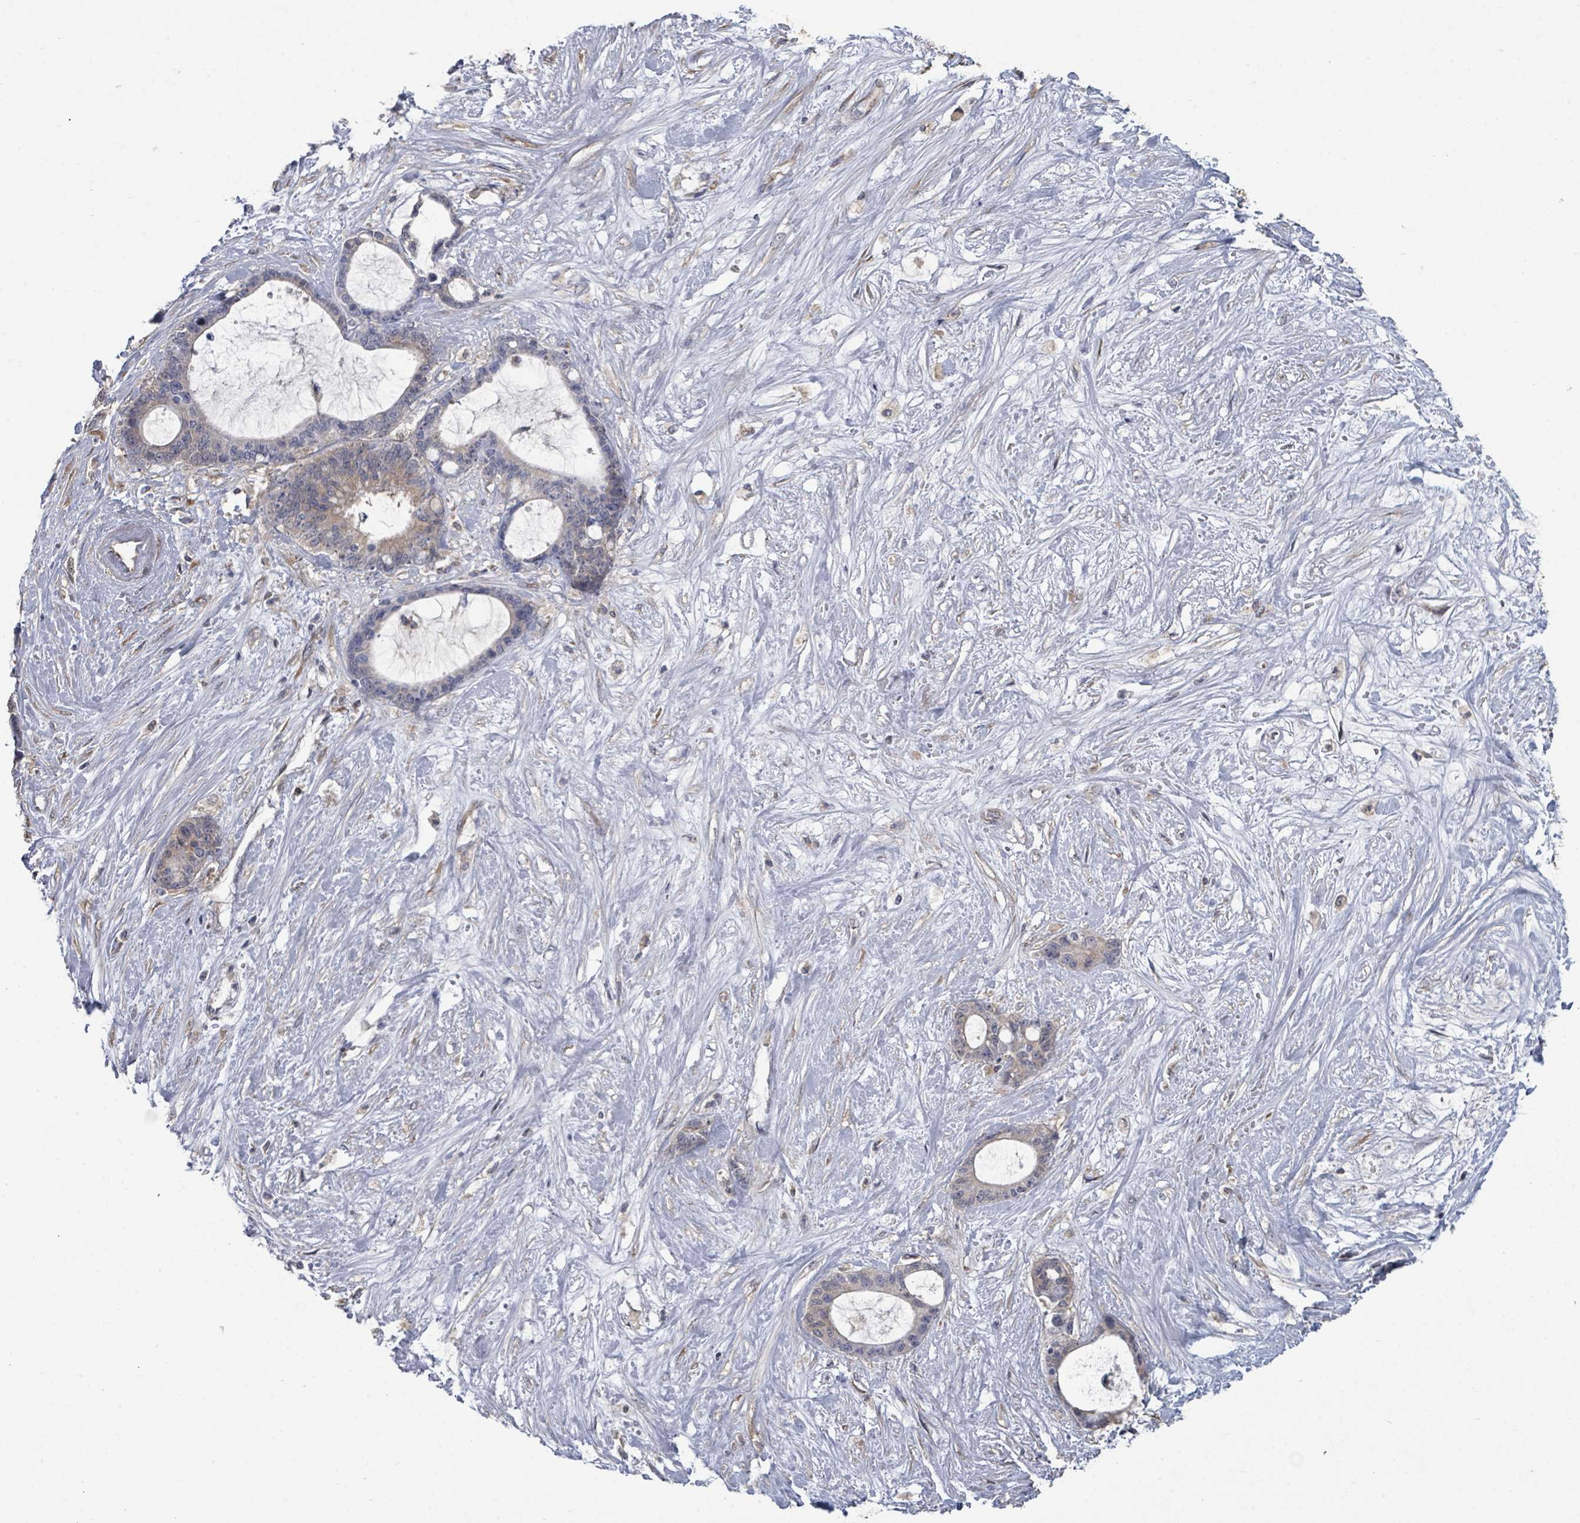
{"staining": {"intensity": "weak", "quantity": "25%-75%", "location": "cytoplasmic/membranous"}, "tissue": "liver cancer", "cell_type": "Tumor cells", "image_type": "cancer", "snomed": [{"axis": "morphology", "description": "Normal tissue, NOS"}, {"axis": "morphology", "description": "Cholangiocarcinoma"}, {"axis": "topography", "description": "Liver"}, {"axis": "topography", "description": "Peripheral nerve tissue"}], "caption": "Protein staining reveals weak cytoplasmic/membranous staining in approximately 25%-75% of tumor cells in liver cancer.", "gene": "SLC9A7", "patient": {"sex": "female", "age": 73}}